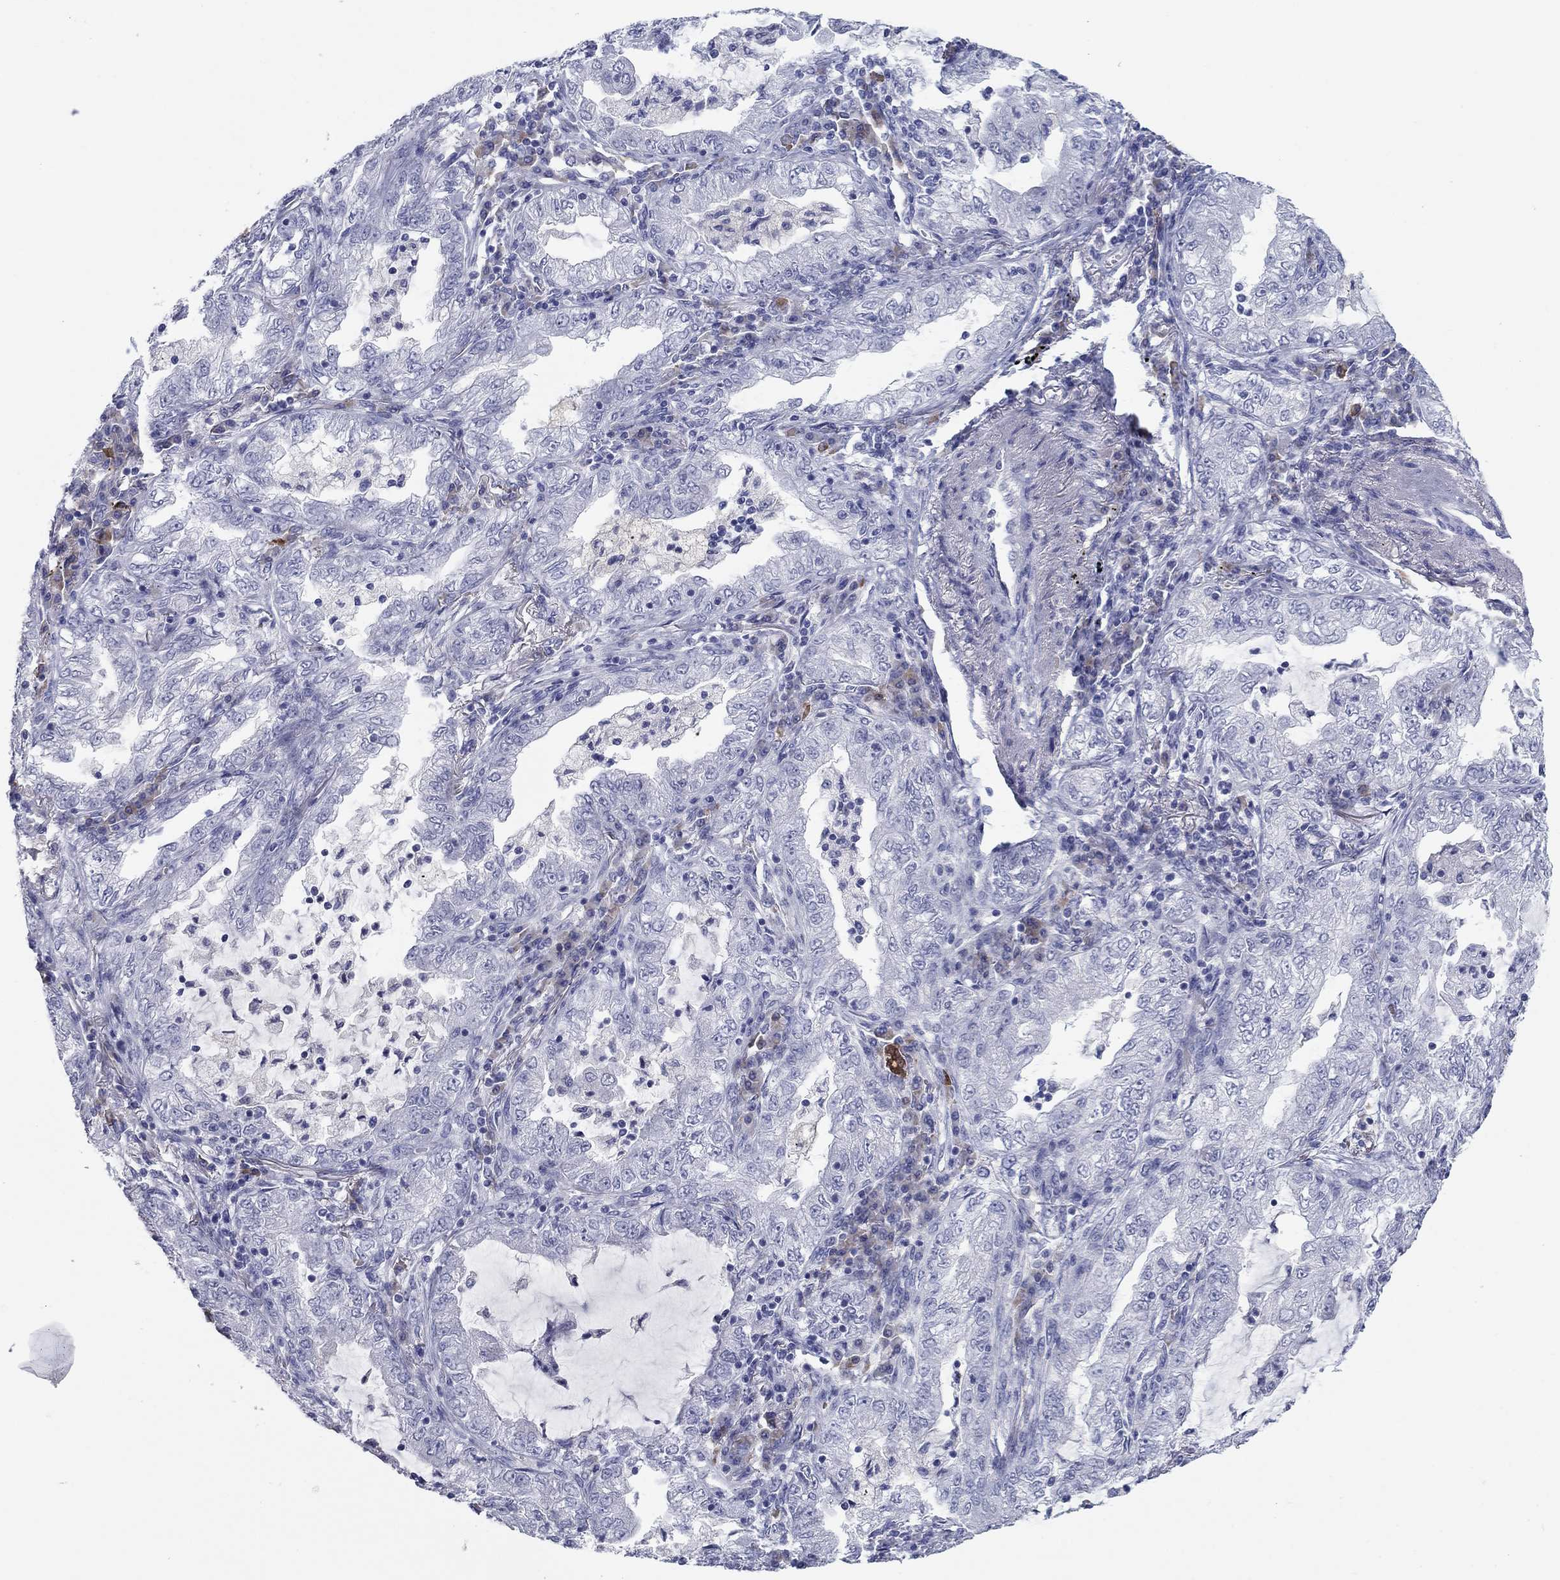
{"staining": {"intensity": "negative", "quantity": "none", "location": "none"}, "tissue": "lung cancer", "cell_type": "Tumor cells", "image_type": "cancer", "snomed": [{"axis": "morphology", "description": "Adenocarcinoma, NOS"}, {"axis": "topography", "description": "Lung"}], "caption": "A micrograph of human lung adenocarcinoma is negative for staining in tumor cells.", "gene": "GRK7", "patient": {"sex": "female", "age": 73}}